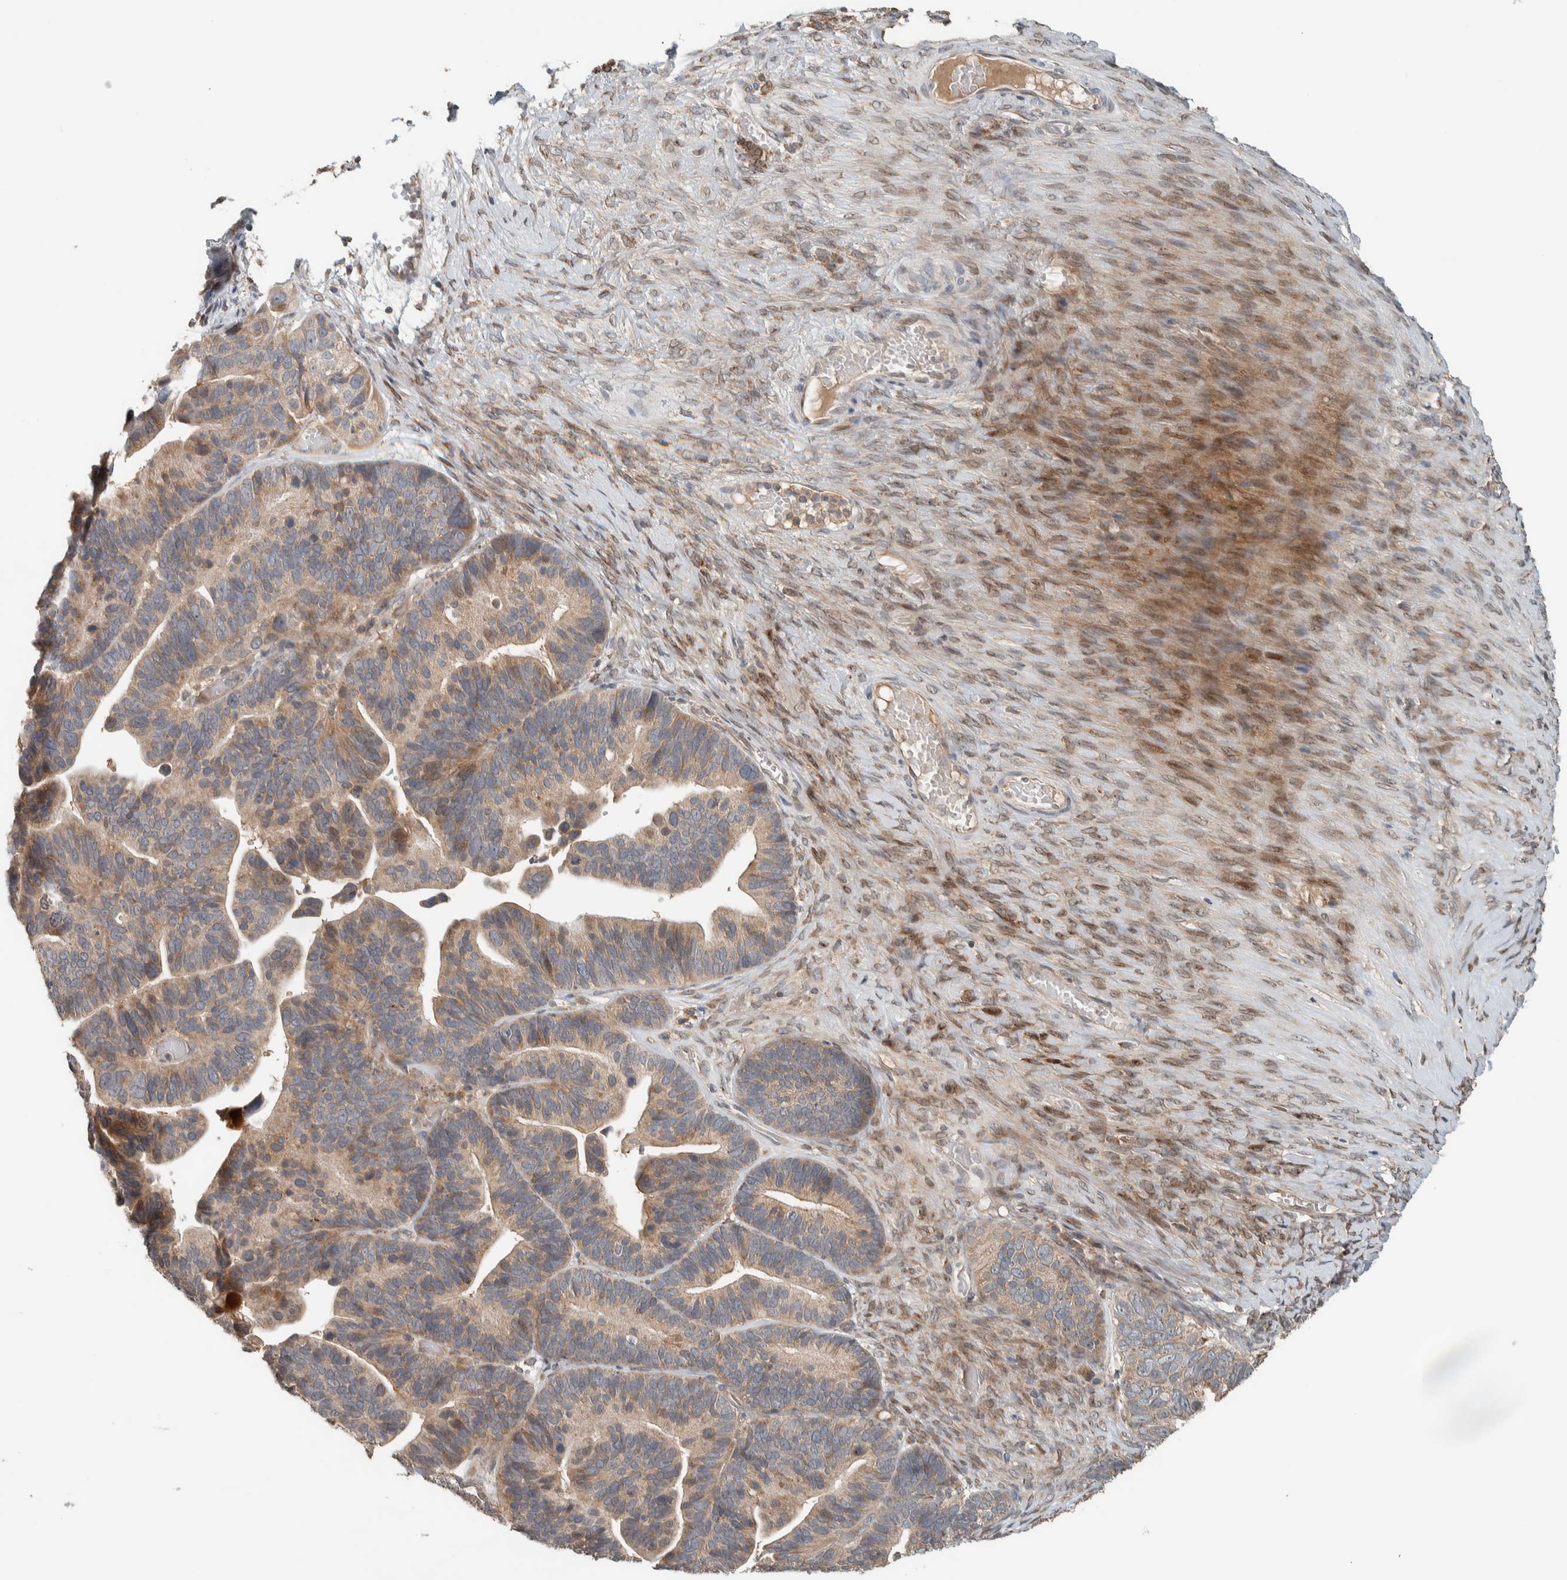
{"staining": {"intensity": "weak", "quantity": "25%-75%", "location": "cytoplasmic/membranous"}, "tissue": "ovarian cancer", "cell_type": "Tumor cells", "image_type": "cancer", "snomed": [{"axis": "morphology", "description": "Cystadenocarcinoma, serous, NOS"}, {"axis": "topography", "description": "Ovary"}], "caption": "Ovarian cancer tissue displays weak cytoplasmic/membranous staining in about 25%-75% of tumor cells", "gene": "NBR1", "patient": {"sex": "female", "age": 56}}